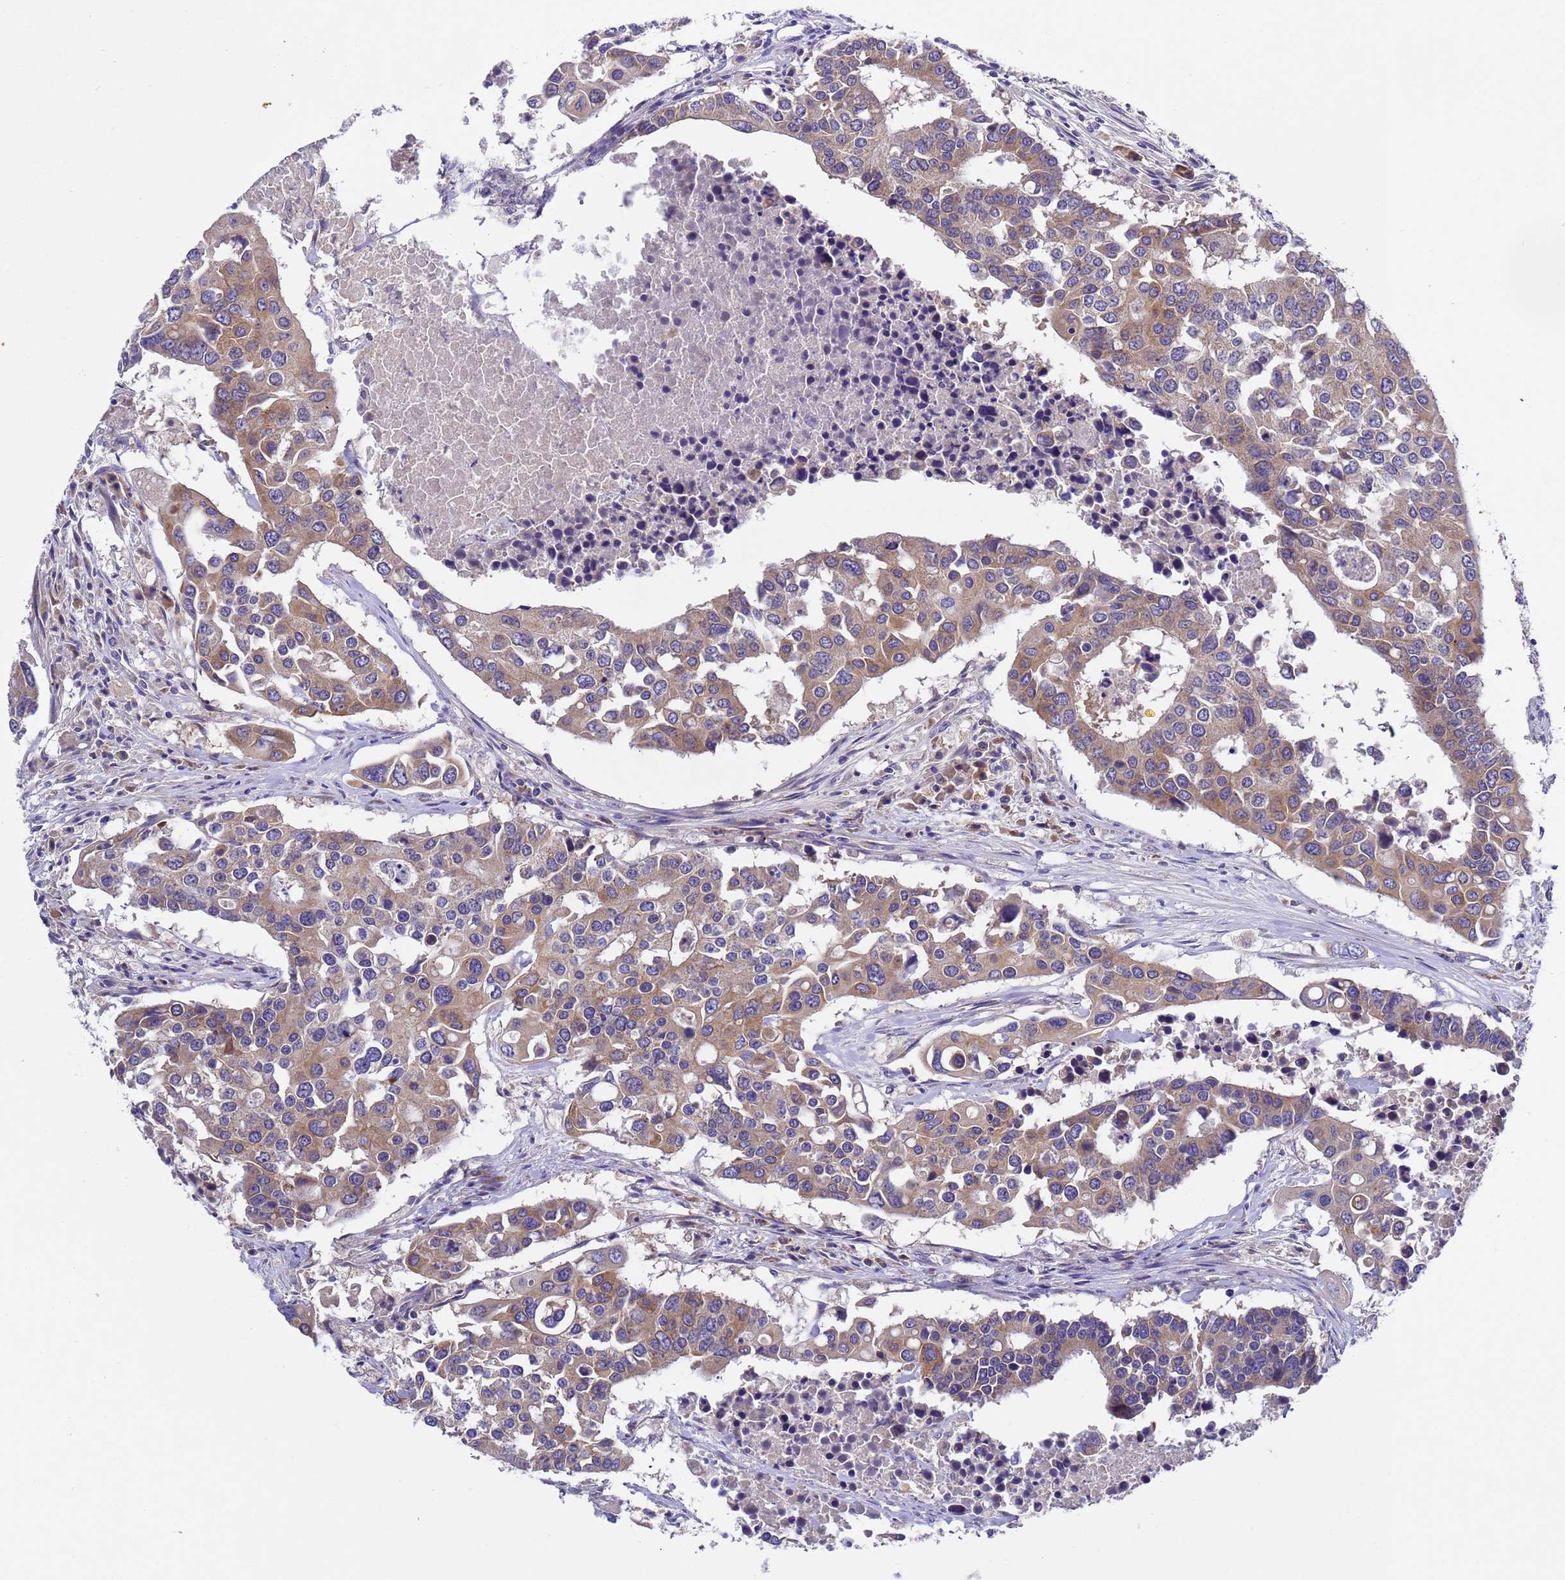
{"staining": {"intensity": "weak", "quantity": ">75%", "location": "cytoplasmic/membranous"}, "tissue": "colorectal cancer", "cell_type": "Tumor cells", "image_type": "cancer", "snomed": [{"axis": "morphology", "description": "Adenocarcinoma, NOS"}, {"axis": "topography", "description": "Colon"}], "caption": "An immunohistochemistry (IHC) photomicrograph of neoplastic tissue is shown. Protein staining in brown shows weak cytoplasmic/membranous positivity in colorectal adenocarcinoma within tumor cells.", "gene": "DCAF12L2", "patient": {"sex": "male", "age": 77}}